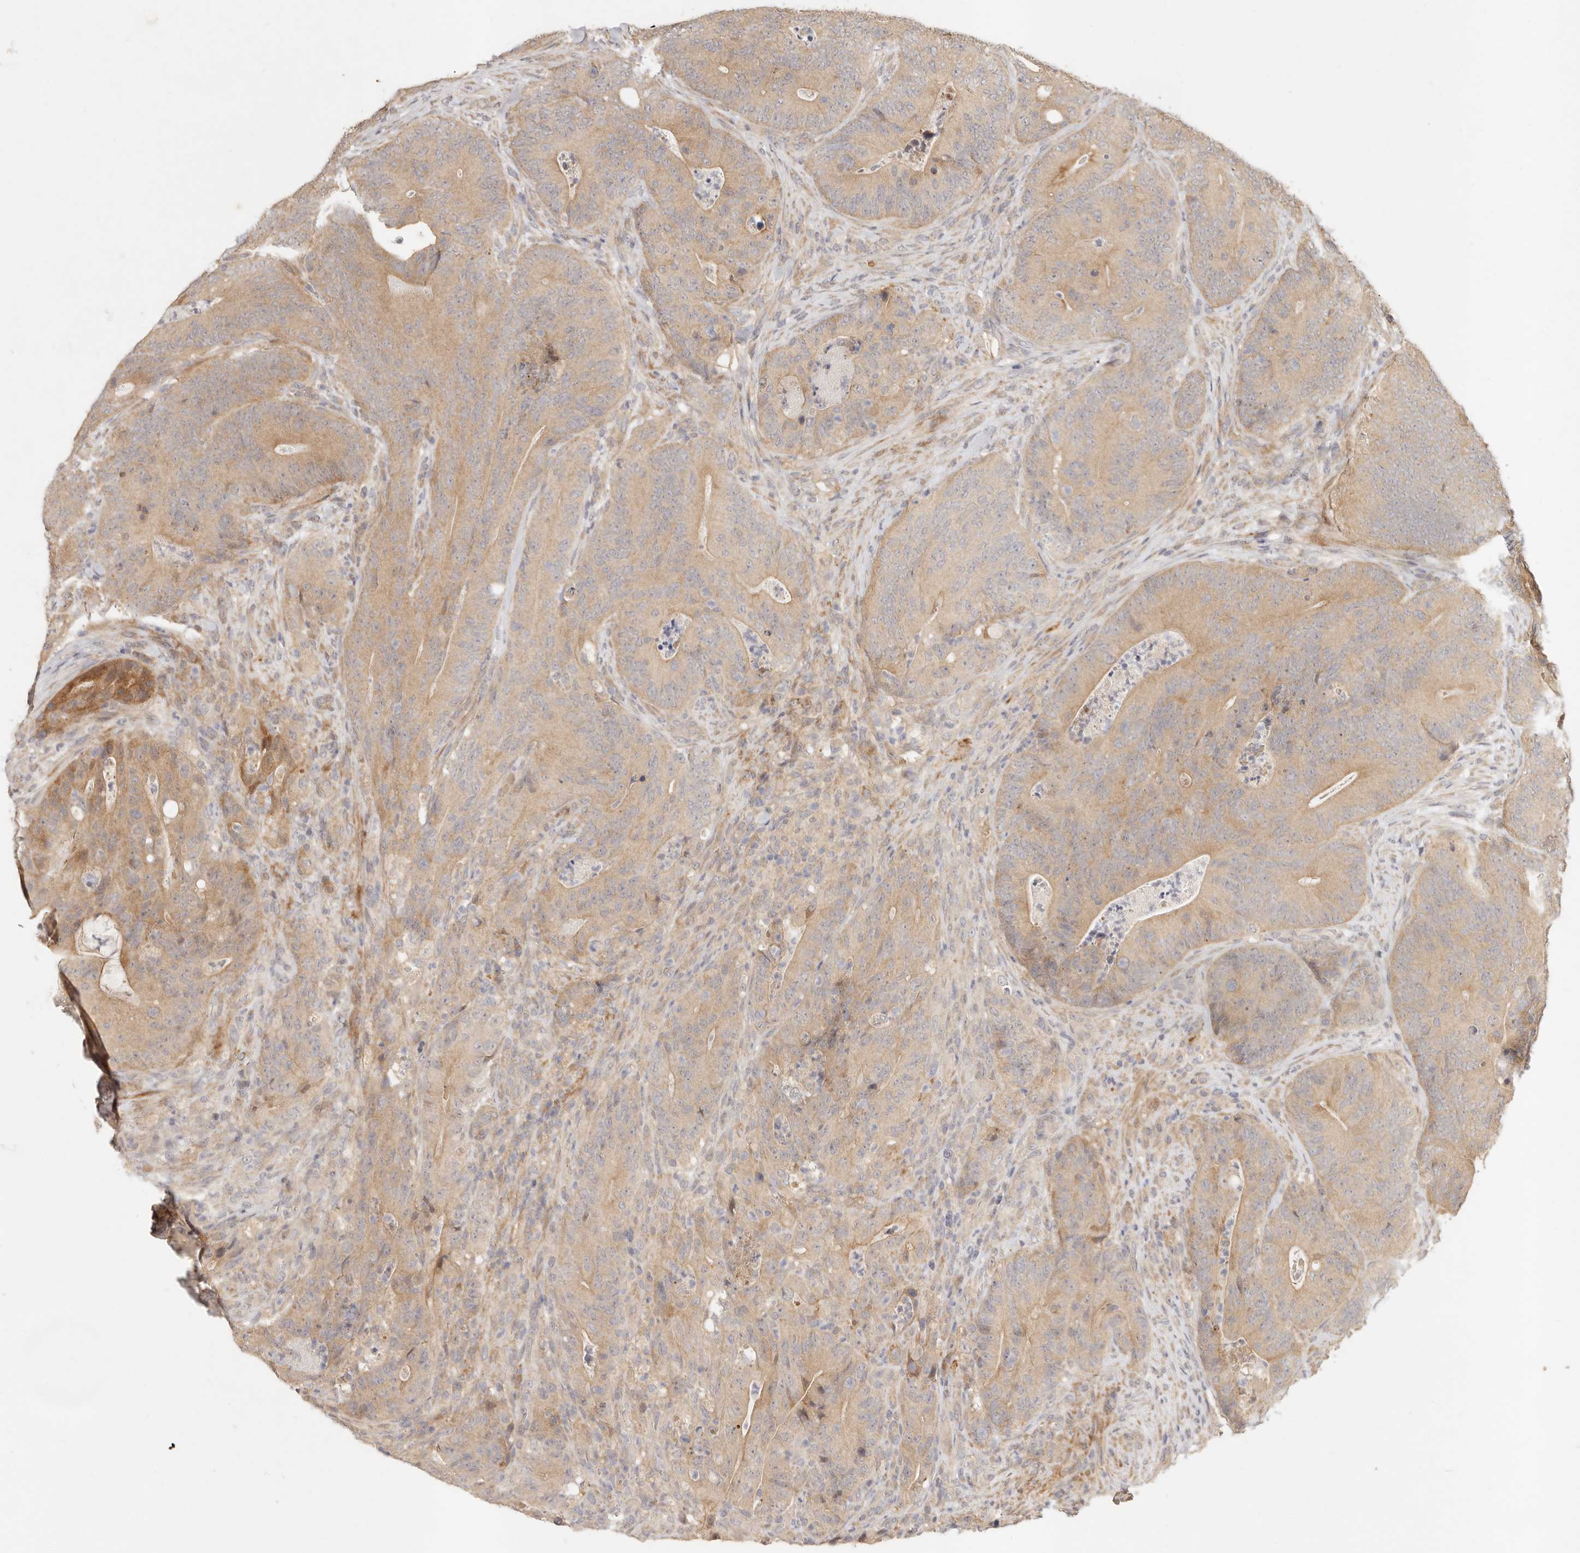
{"staining": {"intensity": "weak", "quantity": ">75%", "location": "cytoplasmic/membranous"}, "tissue": "colorectal cancer", "cell_type": "Tumor cells", "image_type": "cancer", "snomed": [{"axis": "morphology", "description": "Normal tissue, NOS"}, {"axis": "topography", "description": "Colon"}], "caption": "High-power microscopy captured an IHC photomicrograph of colorectal cancer, revealing weak cytoplasmic/membranous expression in about >75% of tumor cells. (Stains: DAB (3,3'-diaminobenzidine) in brown, nuclei in blue, Microscopy: brightfield microscopy at high magnification).", "gene": "VIPR1", "patient": {"sex": "female", "age": 82}}